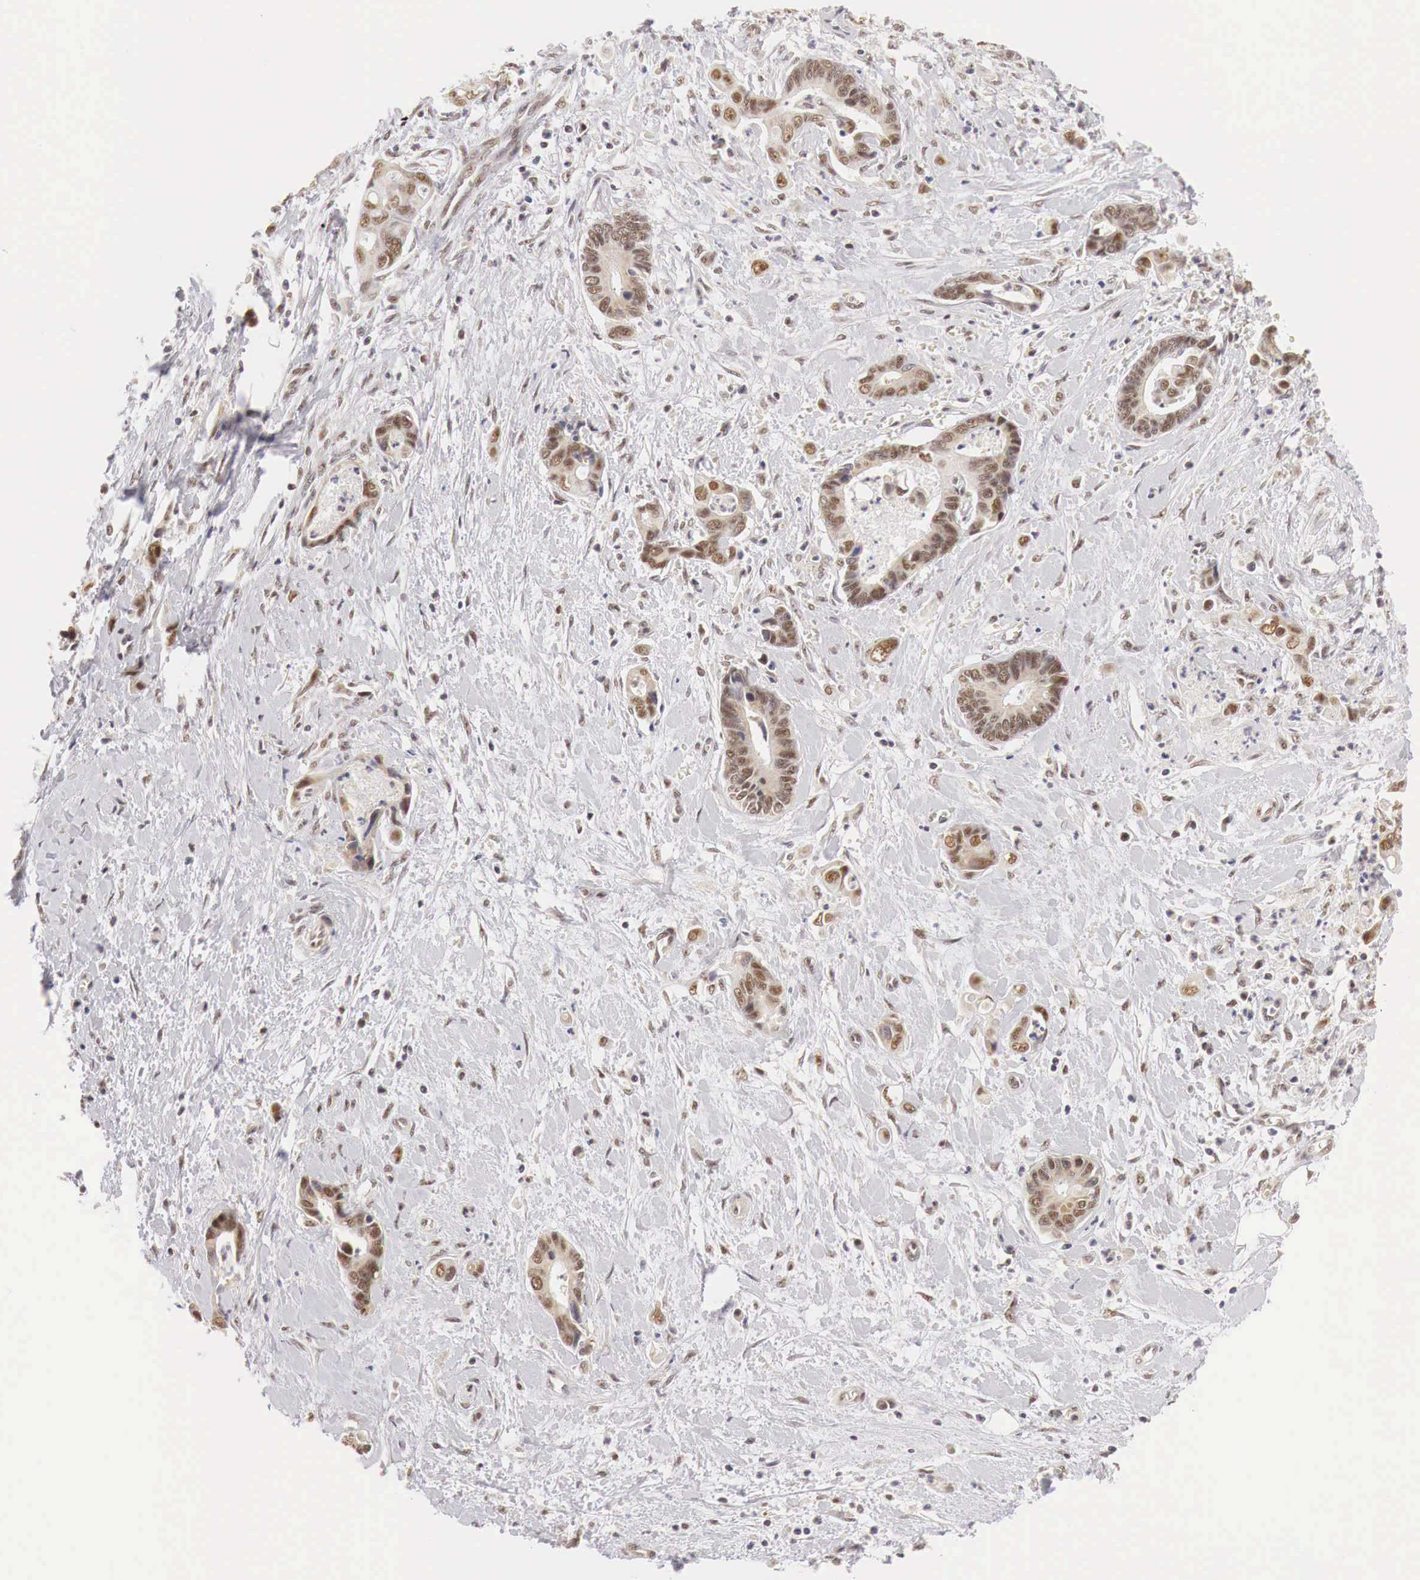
{"staining": {"intensity": "weak", "quantity": ">75%", "location": "cytoplasmic/membranous,nuclear"}, "tissue": "pancreatic cancer", "cell_type": "Tumor cells", "image_type": "cancer", "snomed": [{"axis": "morphology", "description": "Adenocarcinoma, NOS"}, {"axis": "topography", "description": "Pancreas"}], "caption": "About >75% of tumor cells in human pancreatic adenocarcinoma show weak cytoplasmic/membranous and nuclear protein staining as visualized by brown immunohistochemical staining.", "gene": "GPKOW", "patient": {"sex": "female", "age": 70}}